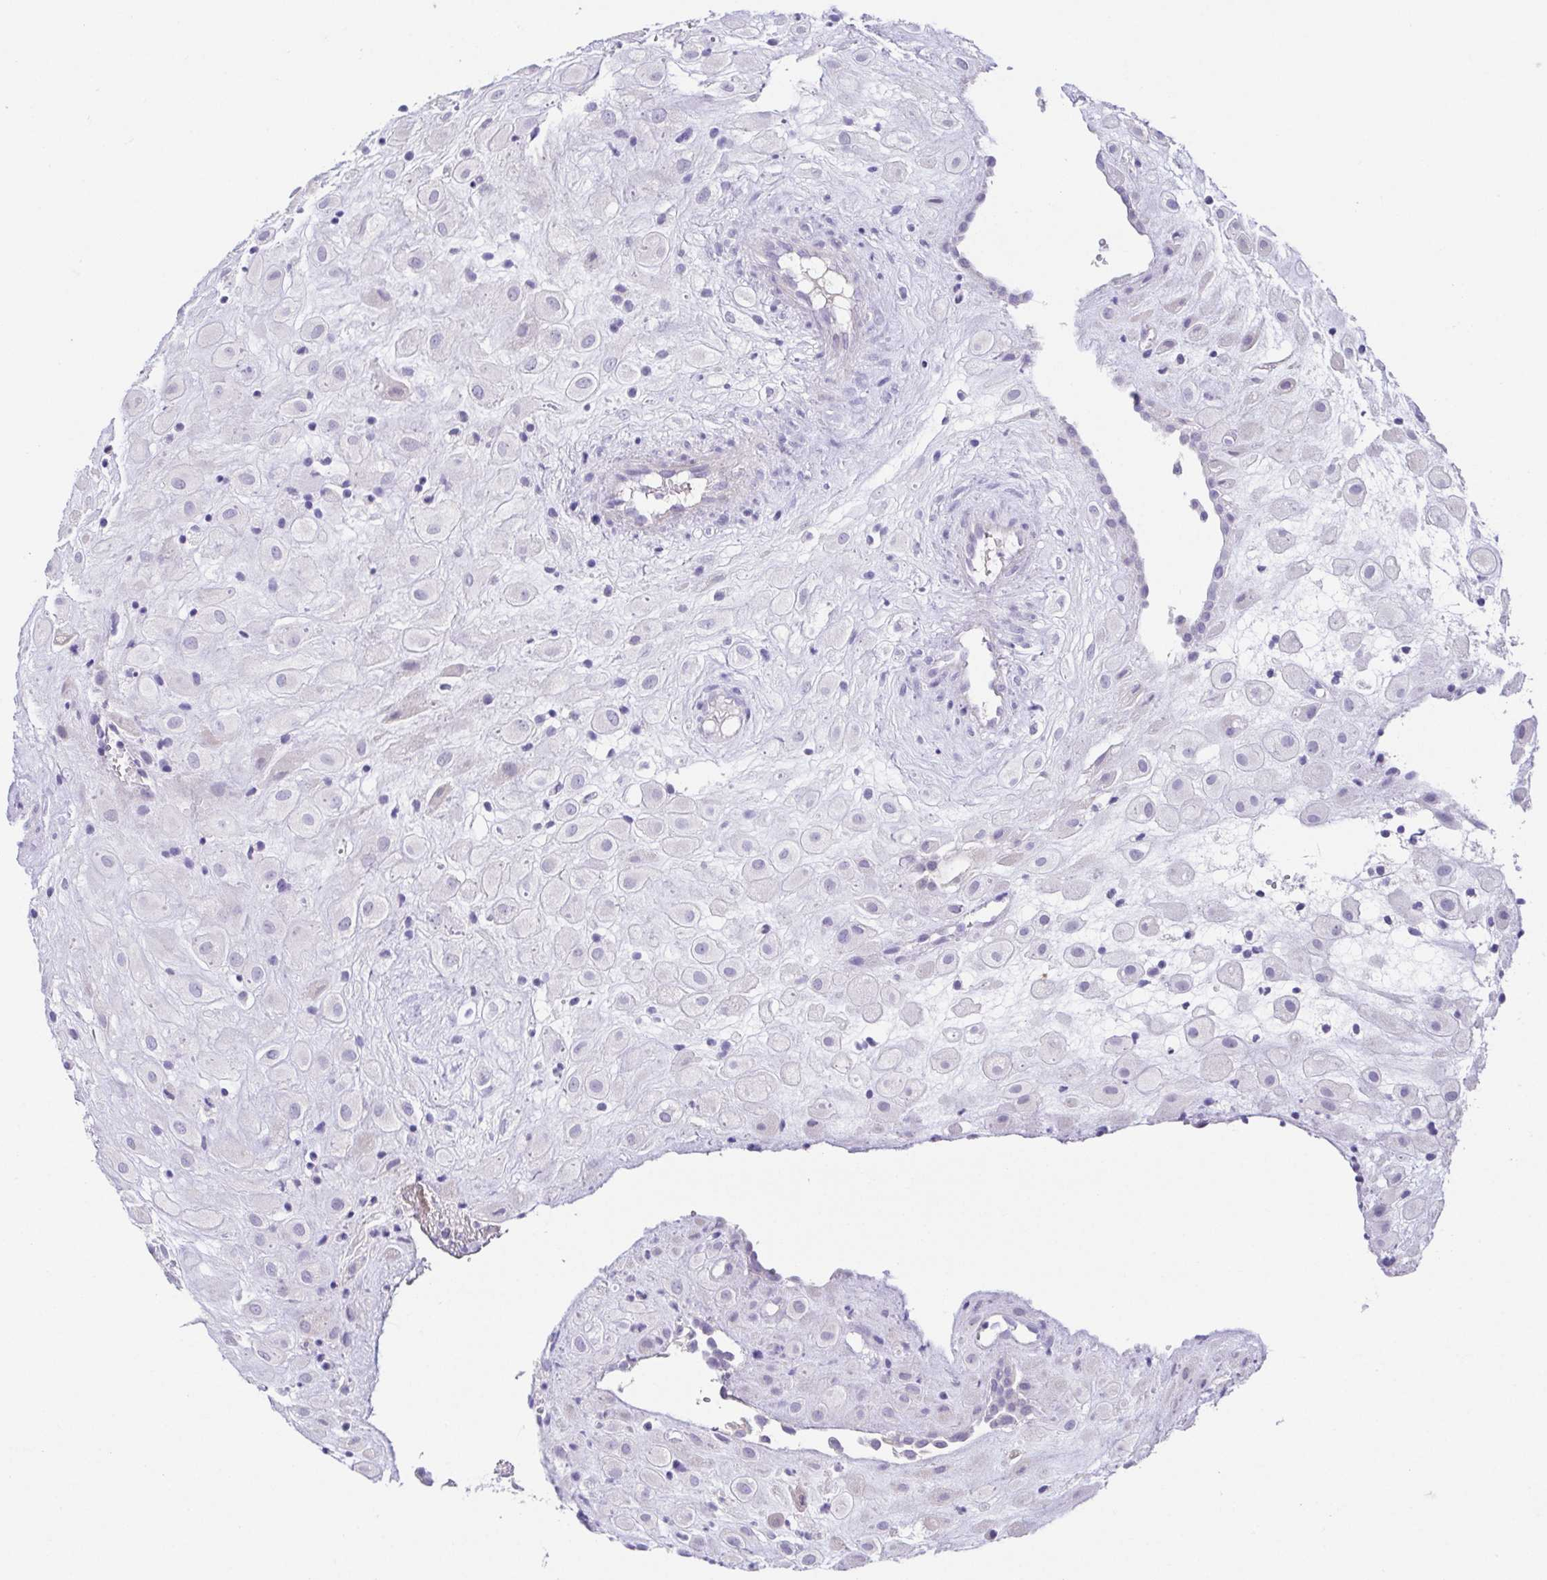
{"staining": {"intensity": "negative", "quantity": "none", "location": "none"}, "tissue": "placenta", "cell_type": "Decidual cells", "image_type": "normal", "snomed": [{"axis": "morphology", "description": "Normal tissue, NOS"}, {"axis": "topography", "description": "Placenta"}], "caption": "High power microscopy image of an immunohistochemistry photomicrograph of normal placenta, revealing no significant positivity in decidual cells.", "gene": "HAPLN2", "patient": {"sex": "female", "age": 24}}